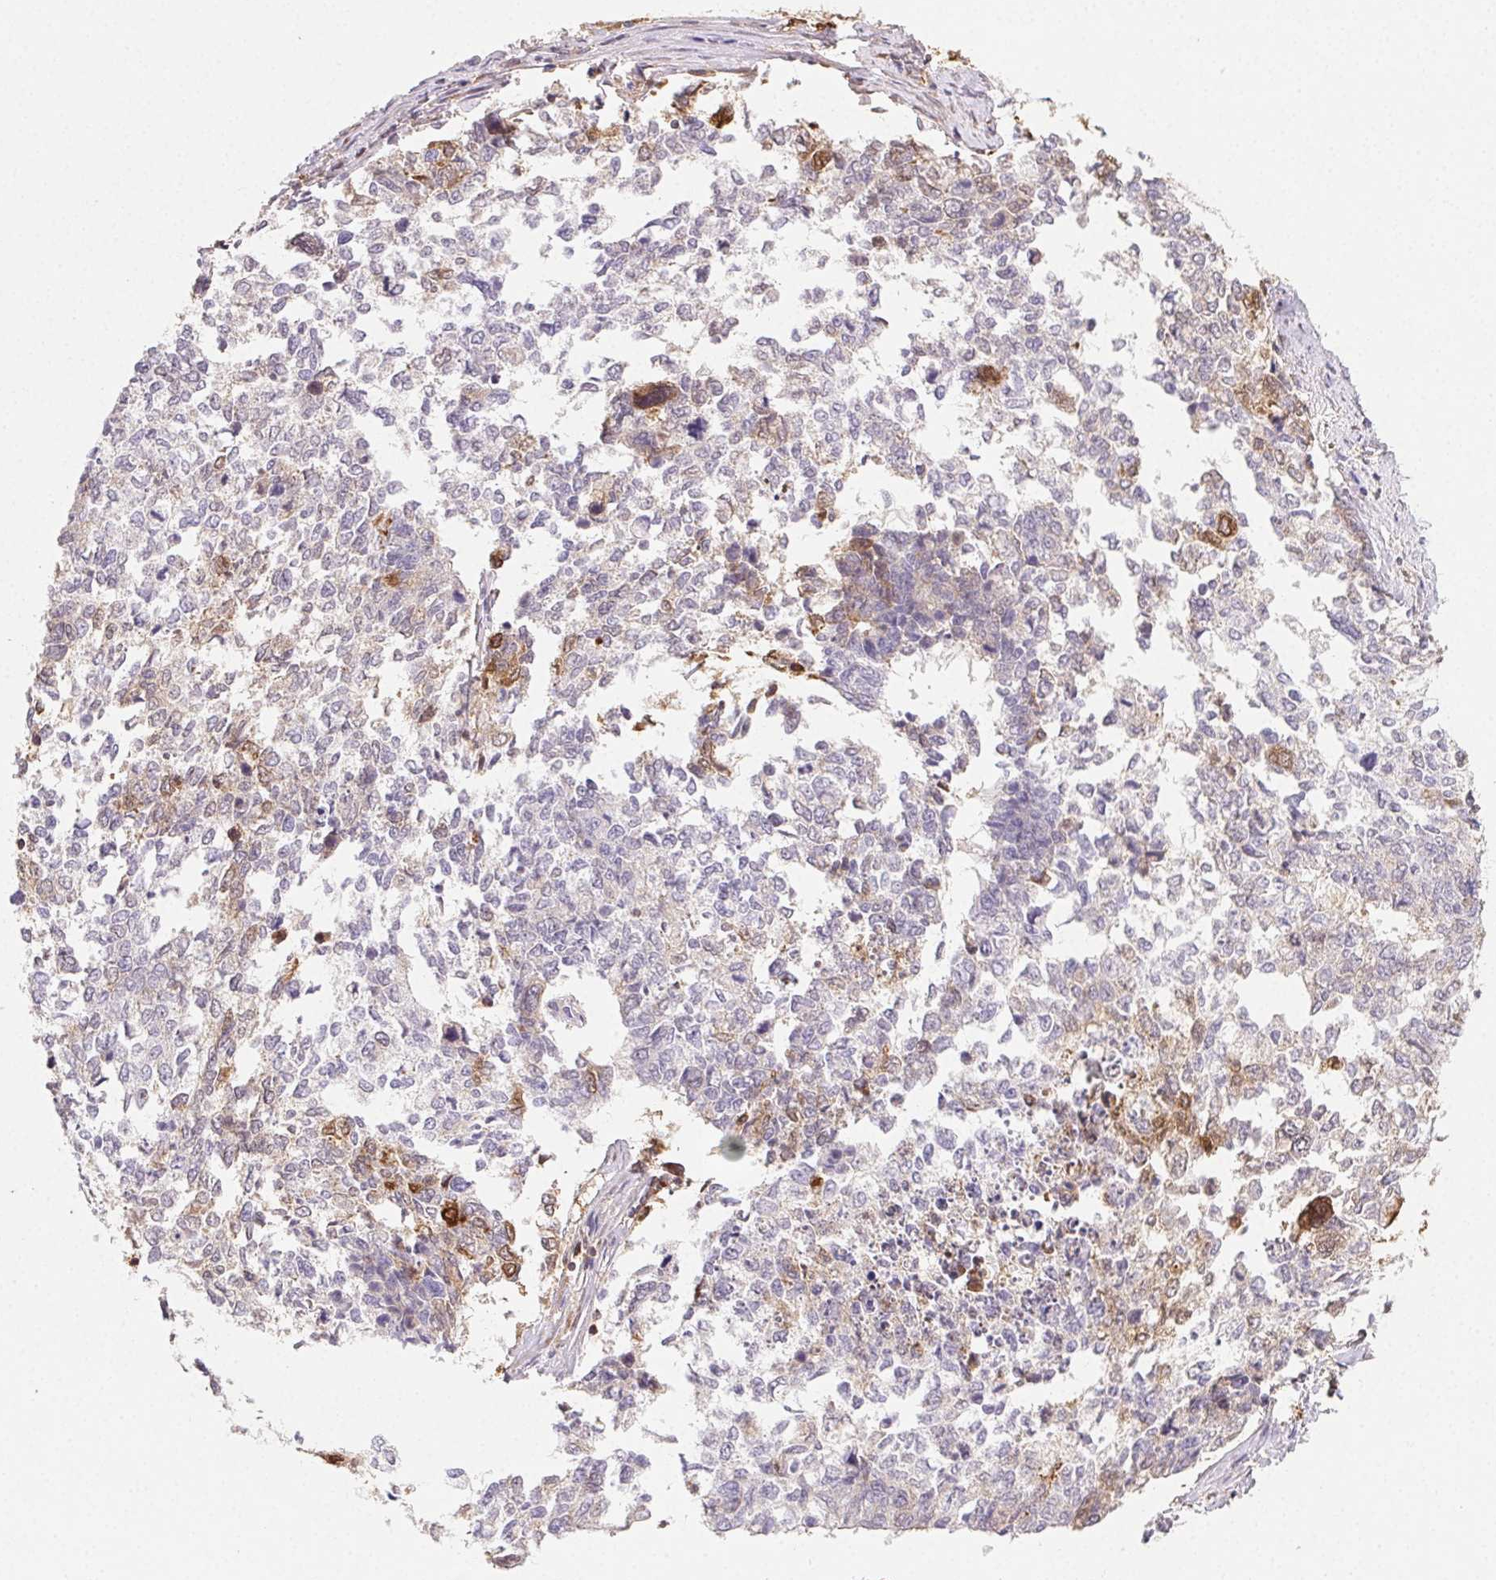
{"staining": {"intensity": "moderate", "quantity": "<25%", "location": "cytoplasmic/membranous"}, "tissue": "cervical cancer", "cell_type": "Tumor cells", "image_type": "cancer", "snomed": [{"axis": "morphology", "description": "Adenocarcinoma, NOS"}, {"axis": "topography", "description": "Cervix"}], "caption": "Adenocarcinoma (cervical) stained with a brown dye shows moderate cytoplasmic/membranous positive expression in approximately <25% of tumor cells.", "gene": "GBP1", "patient": {"sex": "female", "age": 63}}